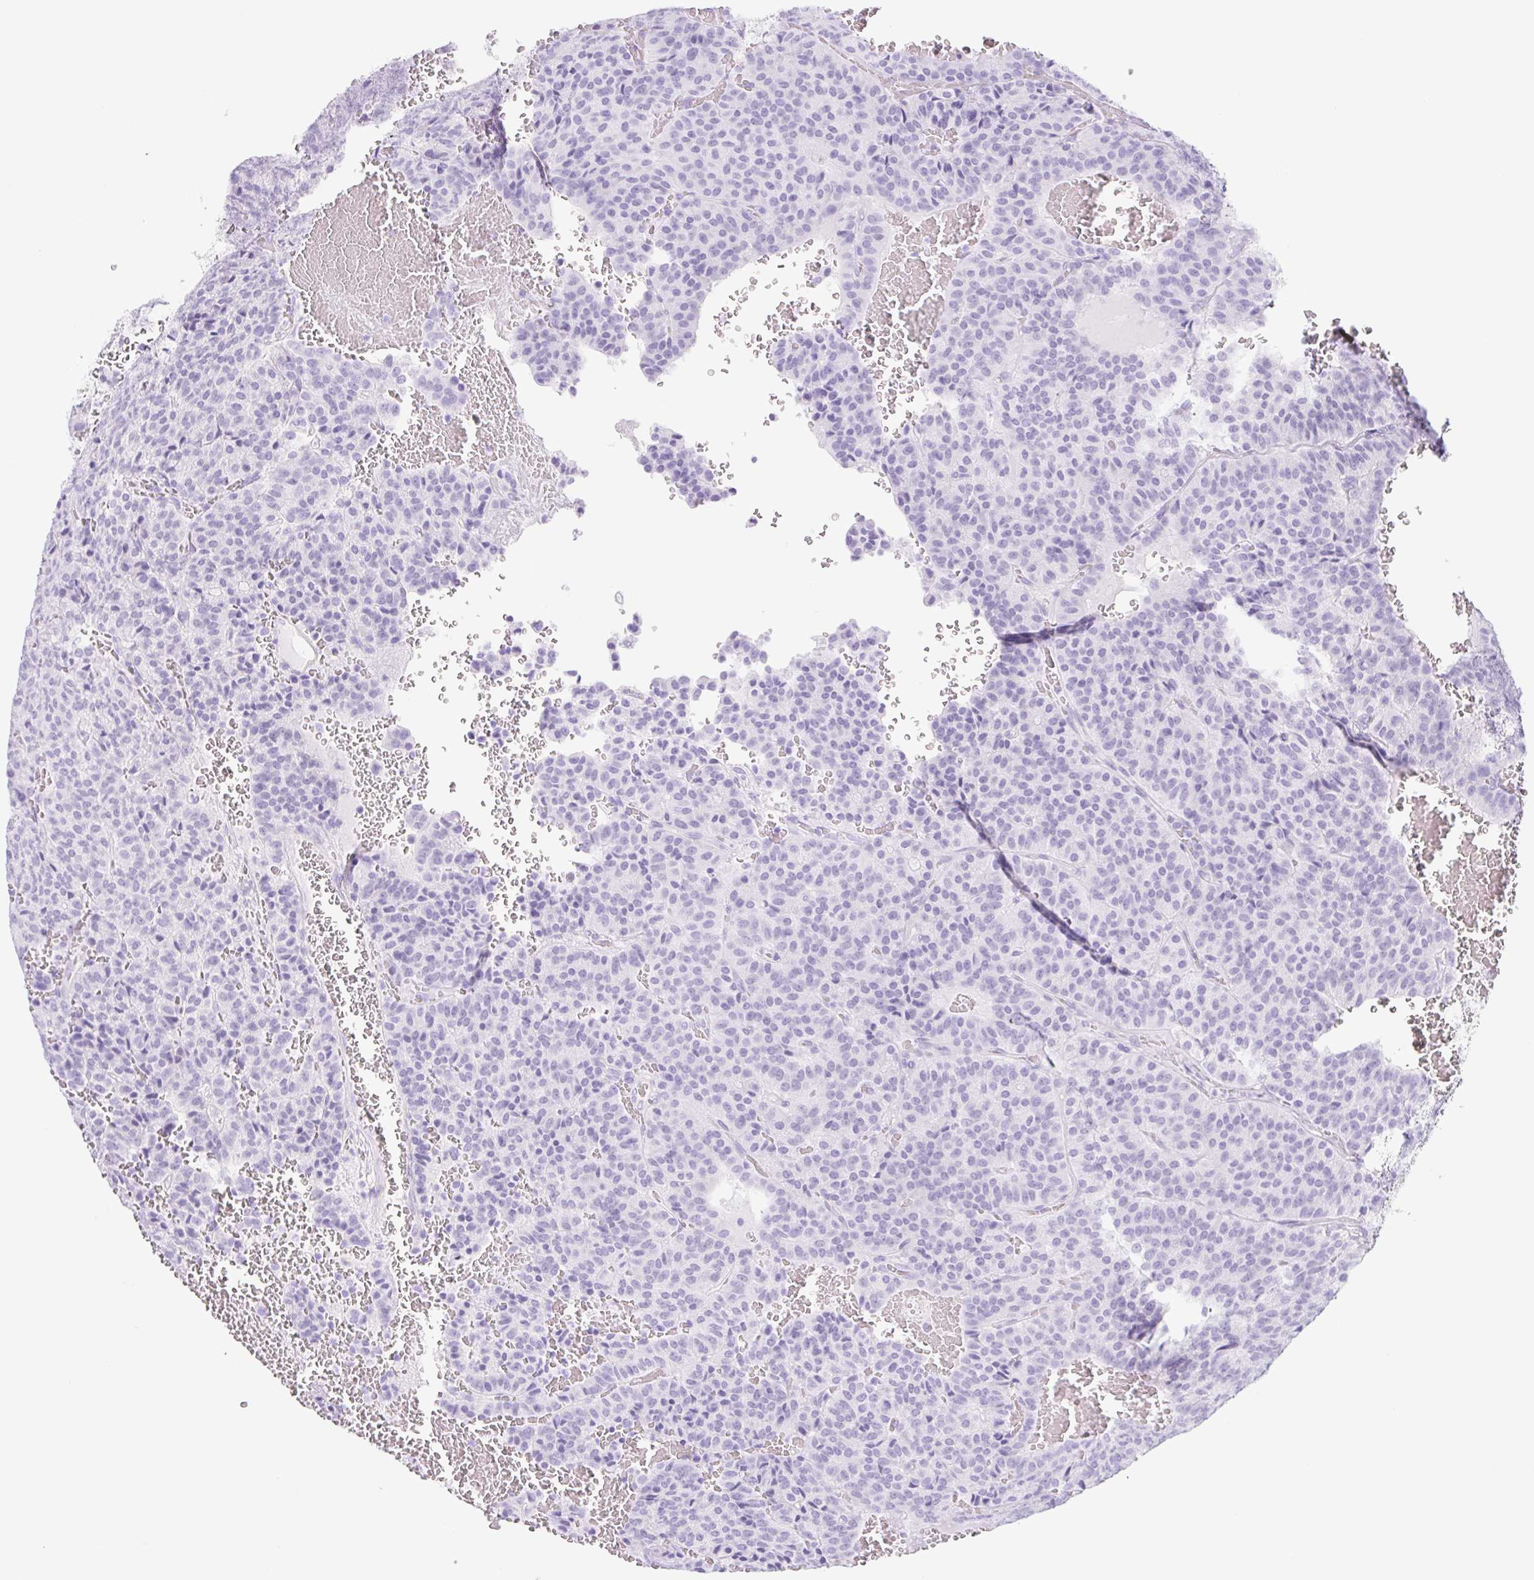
{"staining": {"intensity": "negative", "quantity": "none", "location": "none"}, "tissue": "carcinoid", "cell_type": "Tumor cells", "image_type": "cancer", "snomed": [{"axis": "morphology", "description": "Carcinoid, malignant, NOS"}, {"axis": "topography", "description": "Lung"}], "caption": "An IHC photomicrograph of malignant carcinoid is shown. There is no staining in tumor cells of malignant carcinoid.", "gene": "CYP21A2", "patient": {"sex": "male", "age": 70}}